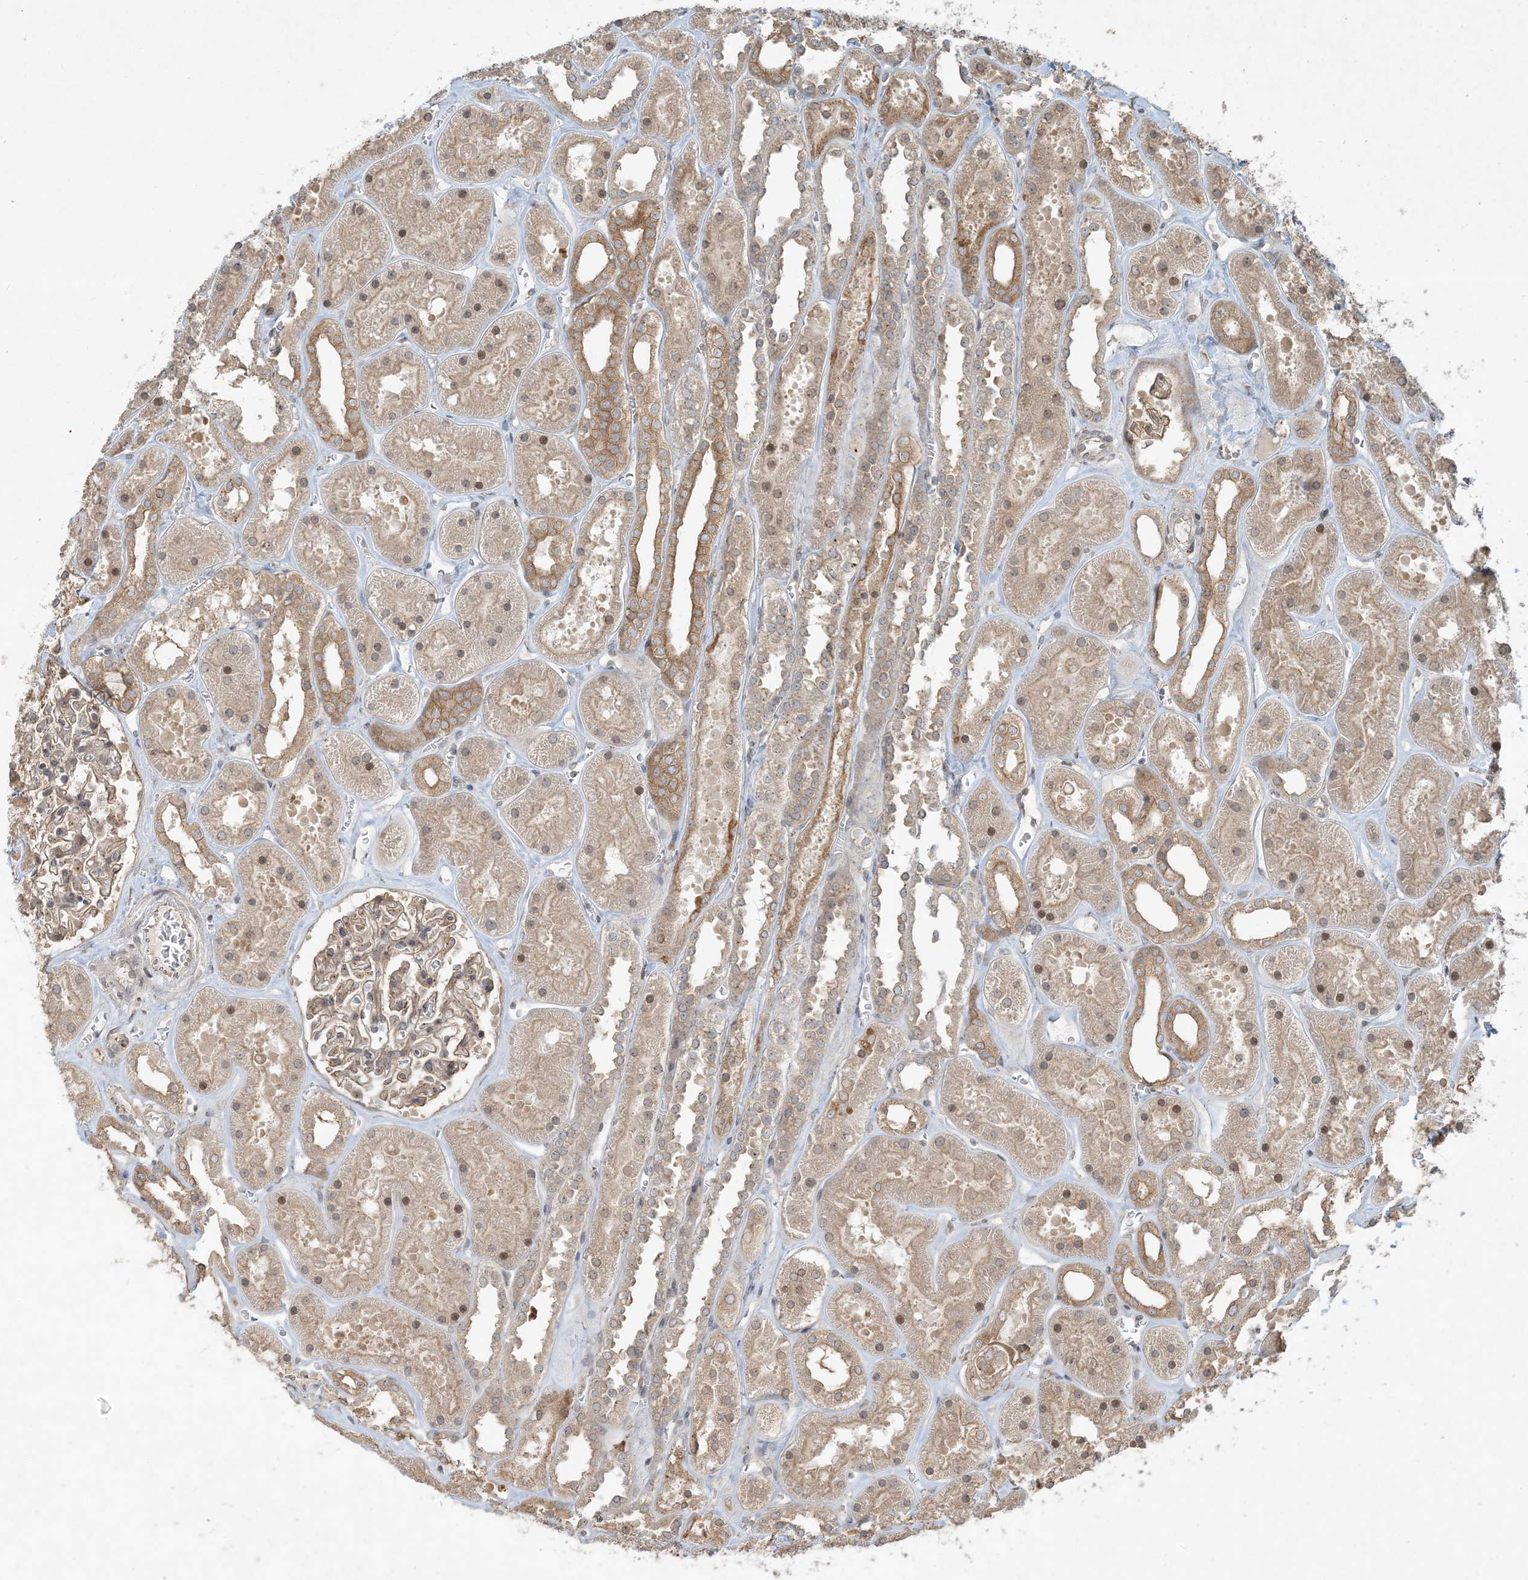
{"staining": {"intensity": "weak", "quantity": ">75%", "location": "cytoplasmic/membranous"}, "tissue": "kidney", "cell_type": "Cells in glomeruli", "image_type": "normal", "snomed": [{"axis": "morphology", "description": "Normal tissue, NOS"}, {"axis": "topography", "description": "Kidney"}], "caption": "An immunohistochemistry (IHC) micrograph of normal tissue is shown. Protein staining in brown shows weak cytoplasmic/membranous positivity in kidney within cells in glomeruli.", "gene": "COMMD8", "patient": {"sex": "female", "age": 41}}